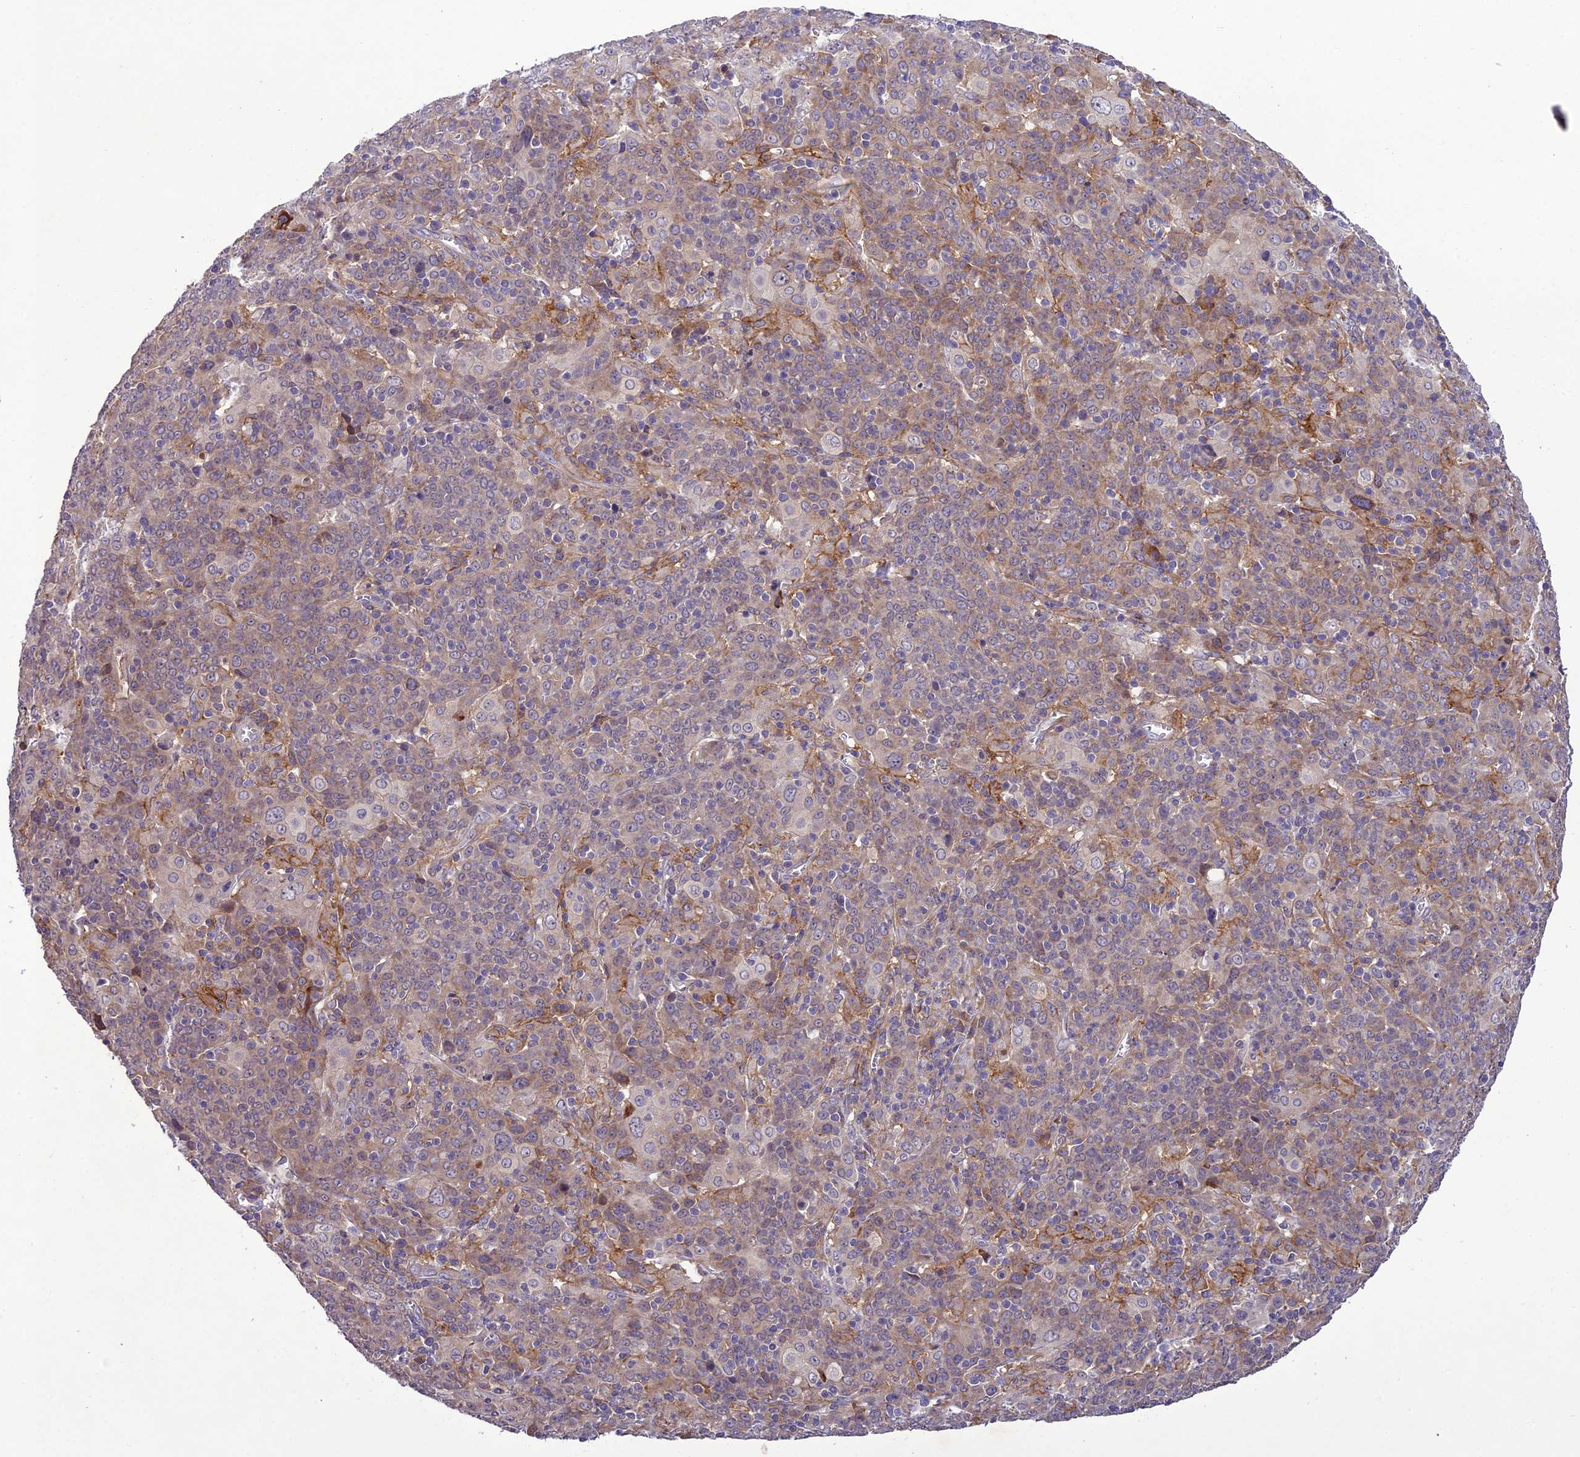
{"staining": {"intensity": "weak", "quantity": "<25%", "location": "cytoplasmic/membranous"}, "tissue": "cervical cancer", "cell_type": "Tumor cells", "image_type": "cancer", "snomed": [{"axis": "morphology", "description": "Squamous cell carcinoma, NOS"}, {"axis": "topography", "description": "Cervix"}], "caption": "Immunohistochemical staining of cervical squamous cell carcinoma displays no significant expression in tumor cells.", "gene": "CENPL", "patient": {"sex": "female", "age": 67}}